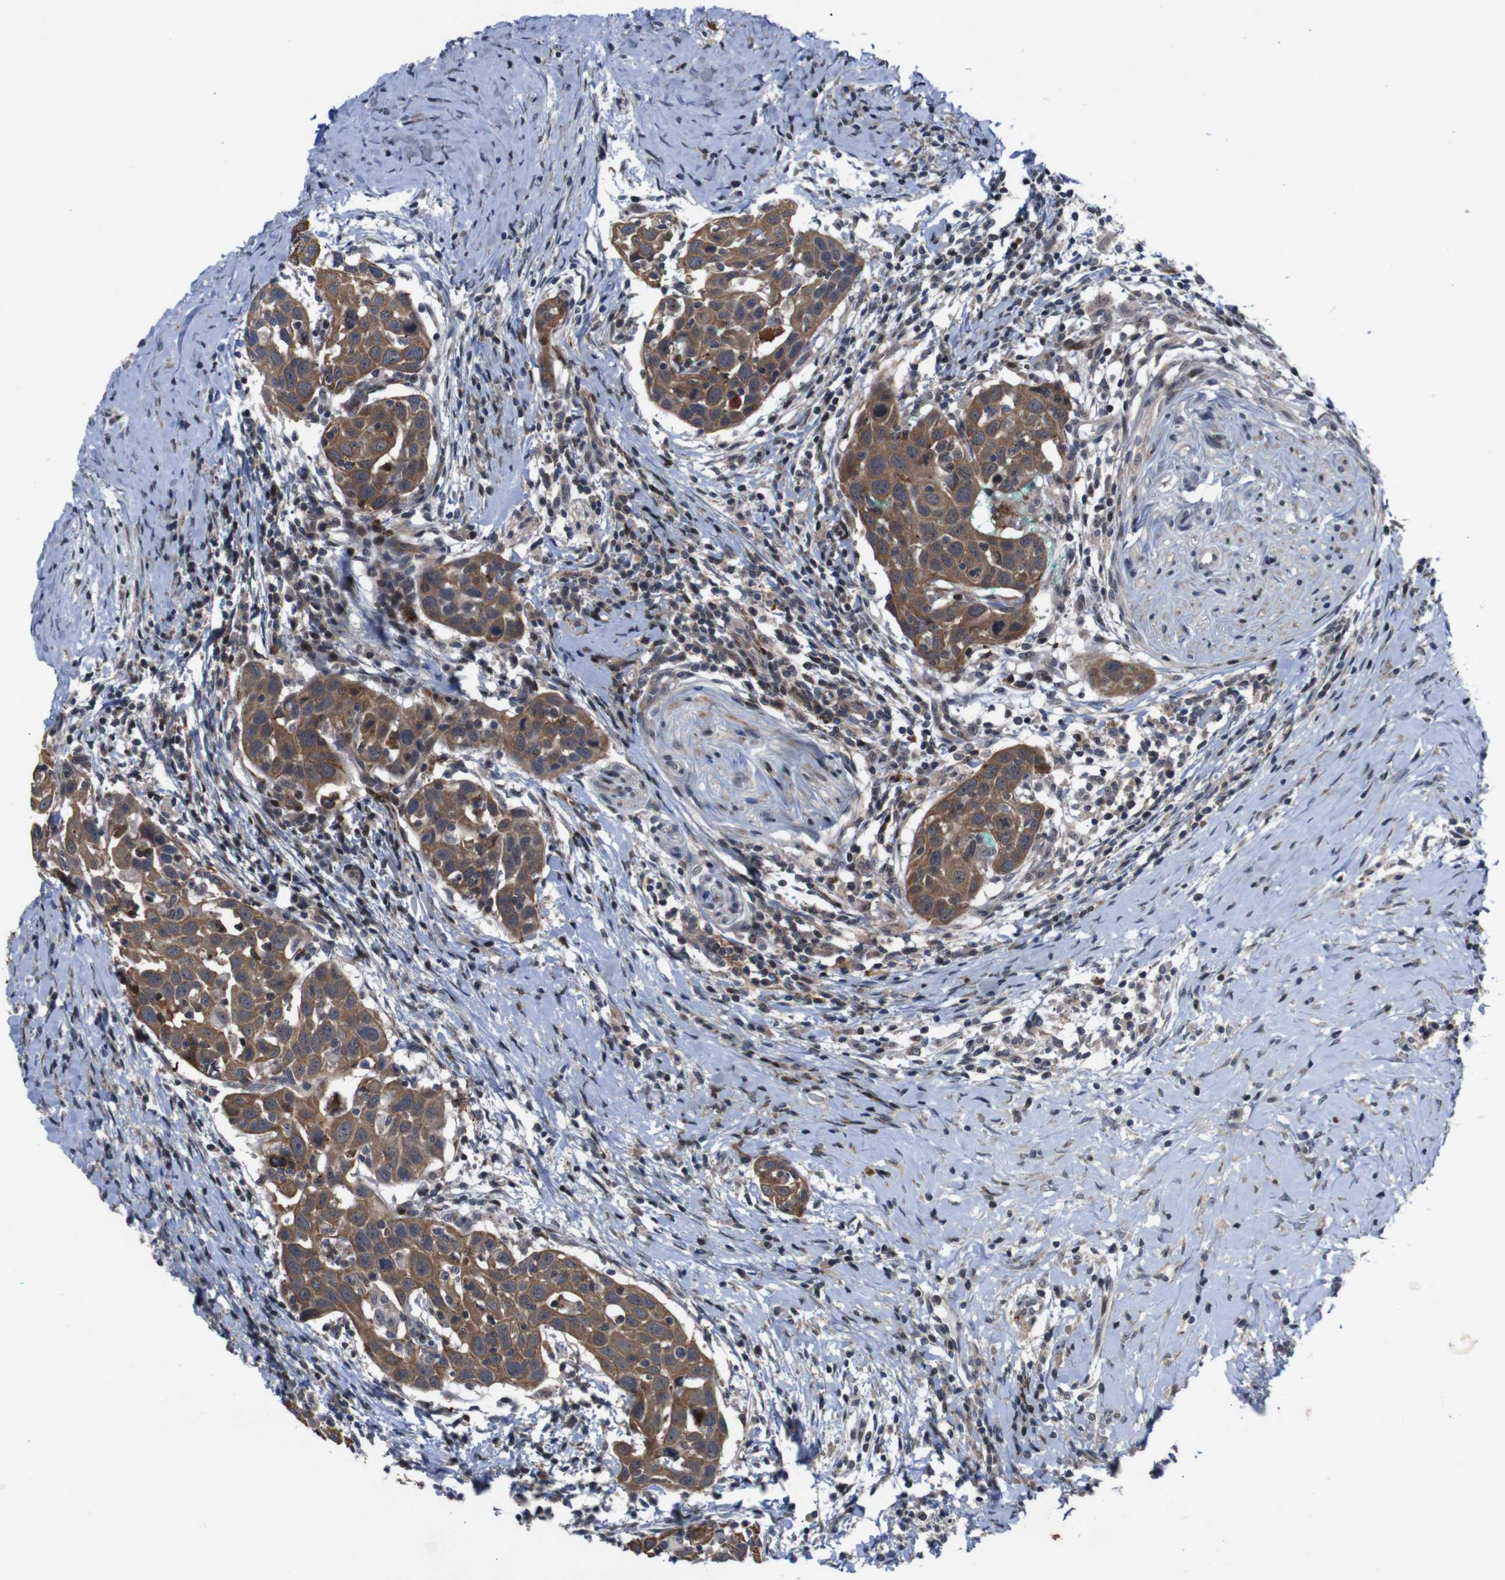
{"staining": {"intensity": "moderate", "quantity": ">75%", "location": "cytoplasmic/membranous"}, "tissue": "head and neck cancer", "cell_type": "Tumor cells", "image_type": "cancer", "snomed": [{"axis": "morphology", "description": "Squamous cell carcinoma, NOS"}, {"axis": "topography", "description": "Oral tissue"}, {"axis": "topography", "description": "Head-Neck"}], "caption": "This is an image of immunohistochemistry (IHC) staining of head and neck cancer (squamous cell carcinoma), which shows moderate staining in the cytoplasmic/membranous of tumor cells.", "gene": "ATP7B", "patient": {"sex": "female", "age": 50}}